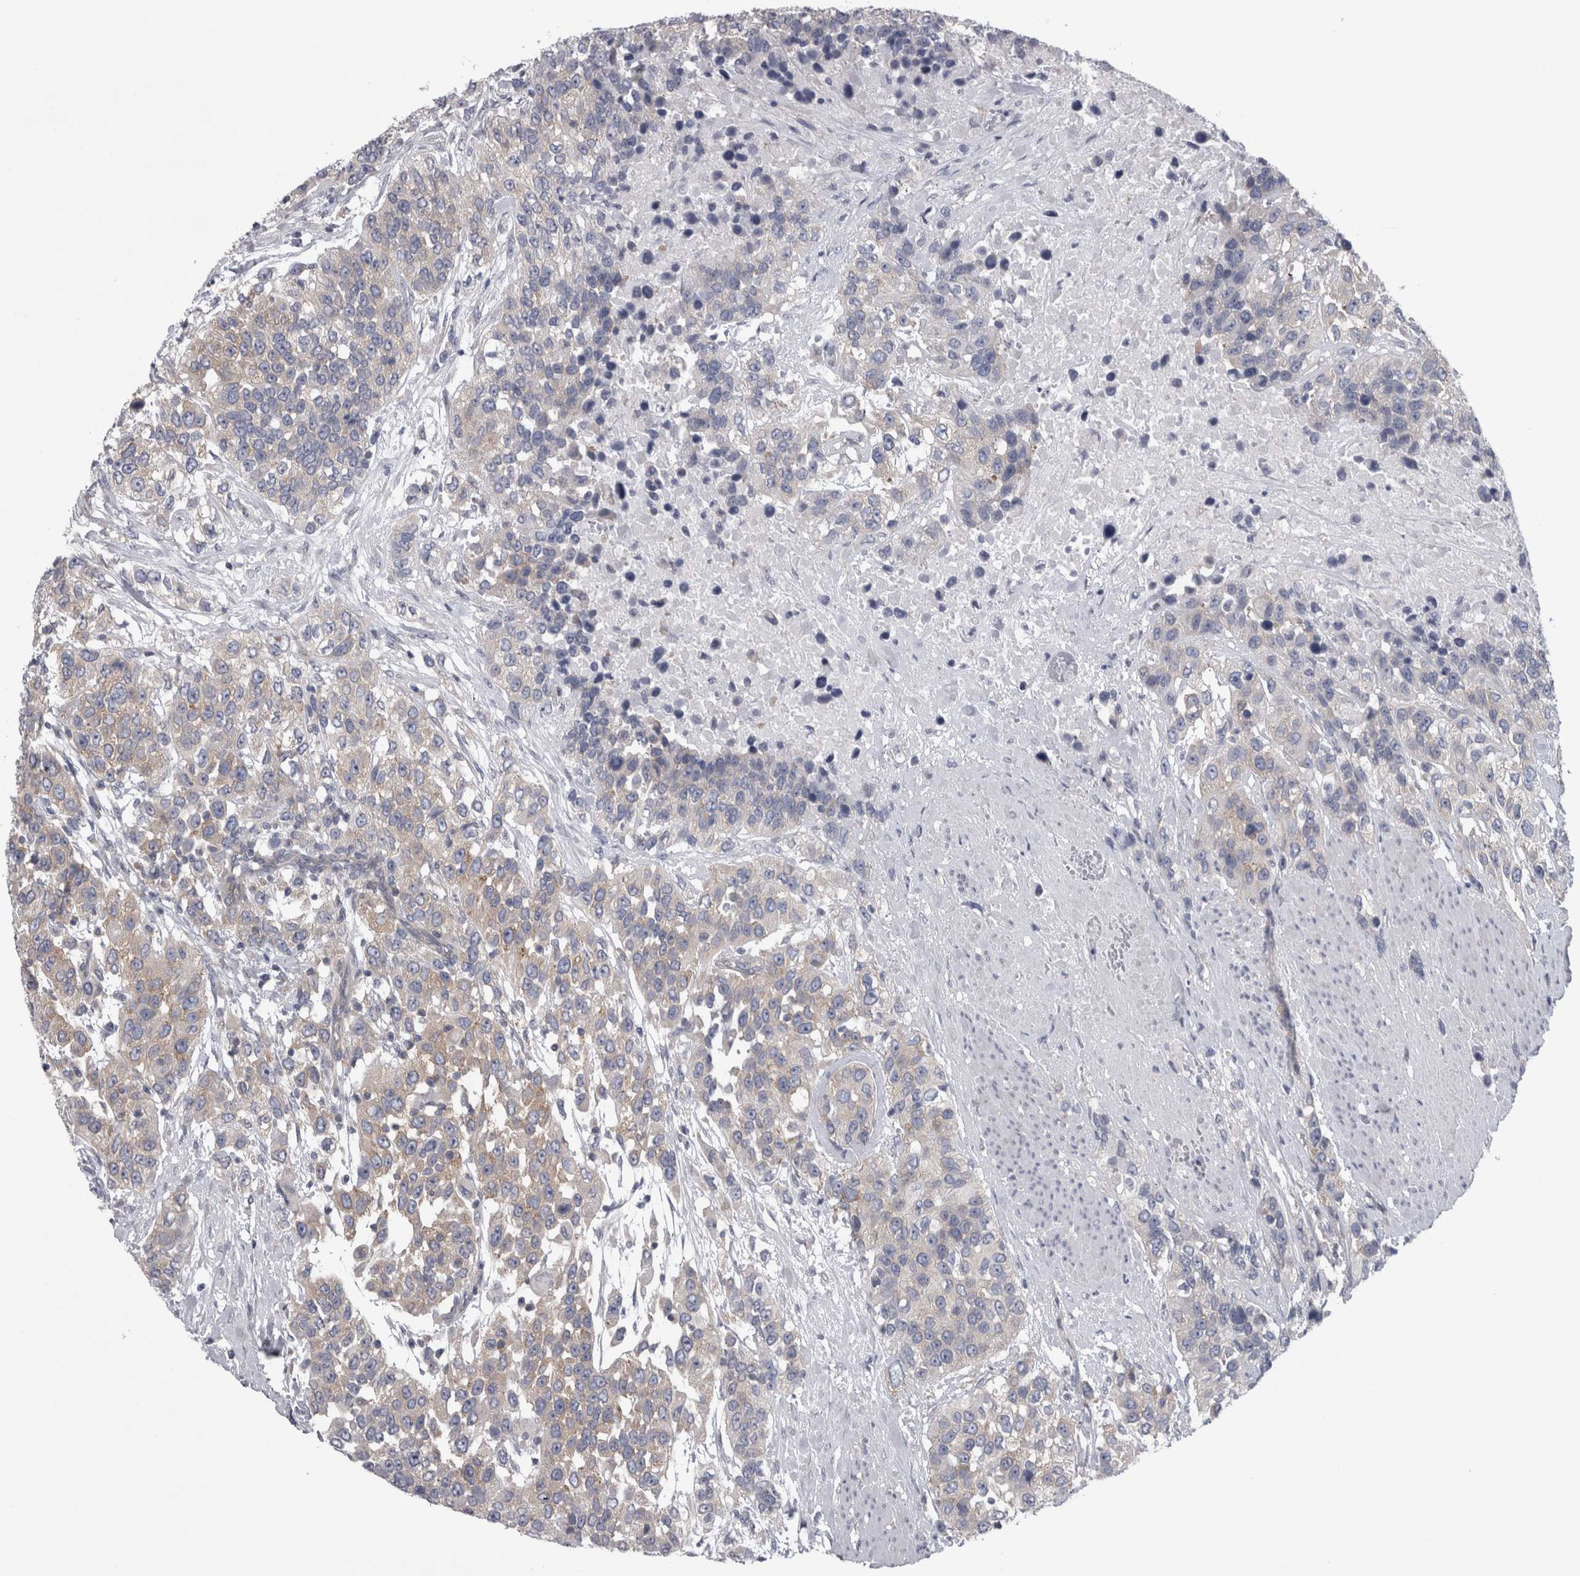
{"staining": {"intensity": "weak", "quantity": ">75%", "location": "cytoplasmic/membranous"}, "tissue": "urothelial cancer", "cell_type": "Tumor cells", "image_type": "cancer", "snomed": [{"axis": "morphology", "description": "Urothelial carcinoma, High grade"}, {"axis": "topography", "description": "Urinary bladder"}], "caption": "Brown immunohistochemical staining in human urothelial carcinoma (high-grade) demonstrates weak cytoplasmic/membranous positivity in about >75% of tumor cells. The staining was performed using DAB, with brown indicating positive protein expression. Nuclei are stained blue with hematoxylin.", "gene": "PRRC2C", "patient": {"sex": "female", "age": 80}}